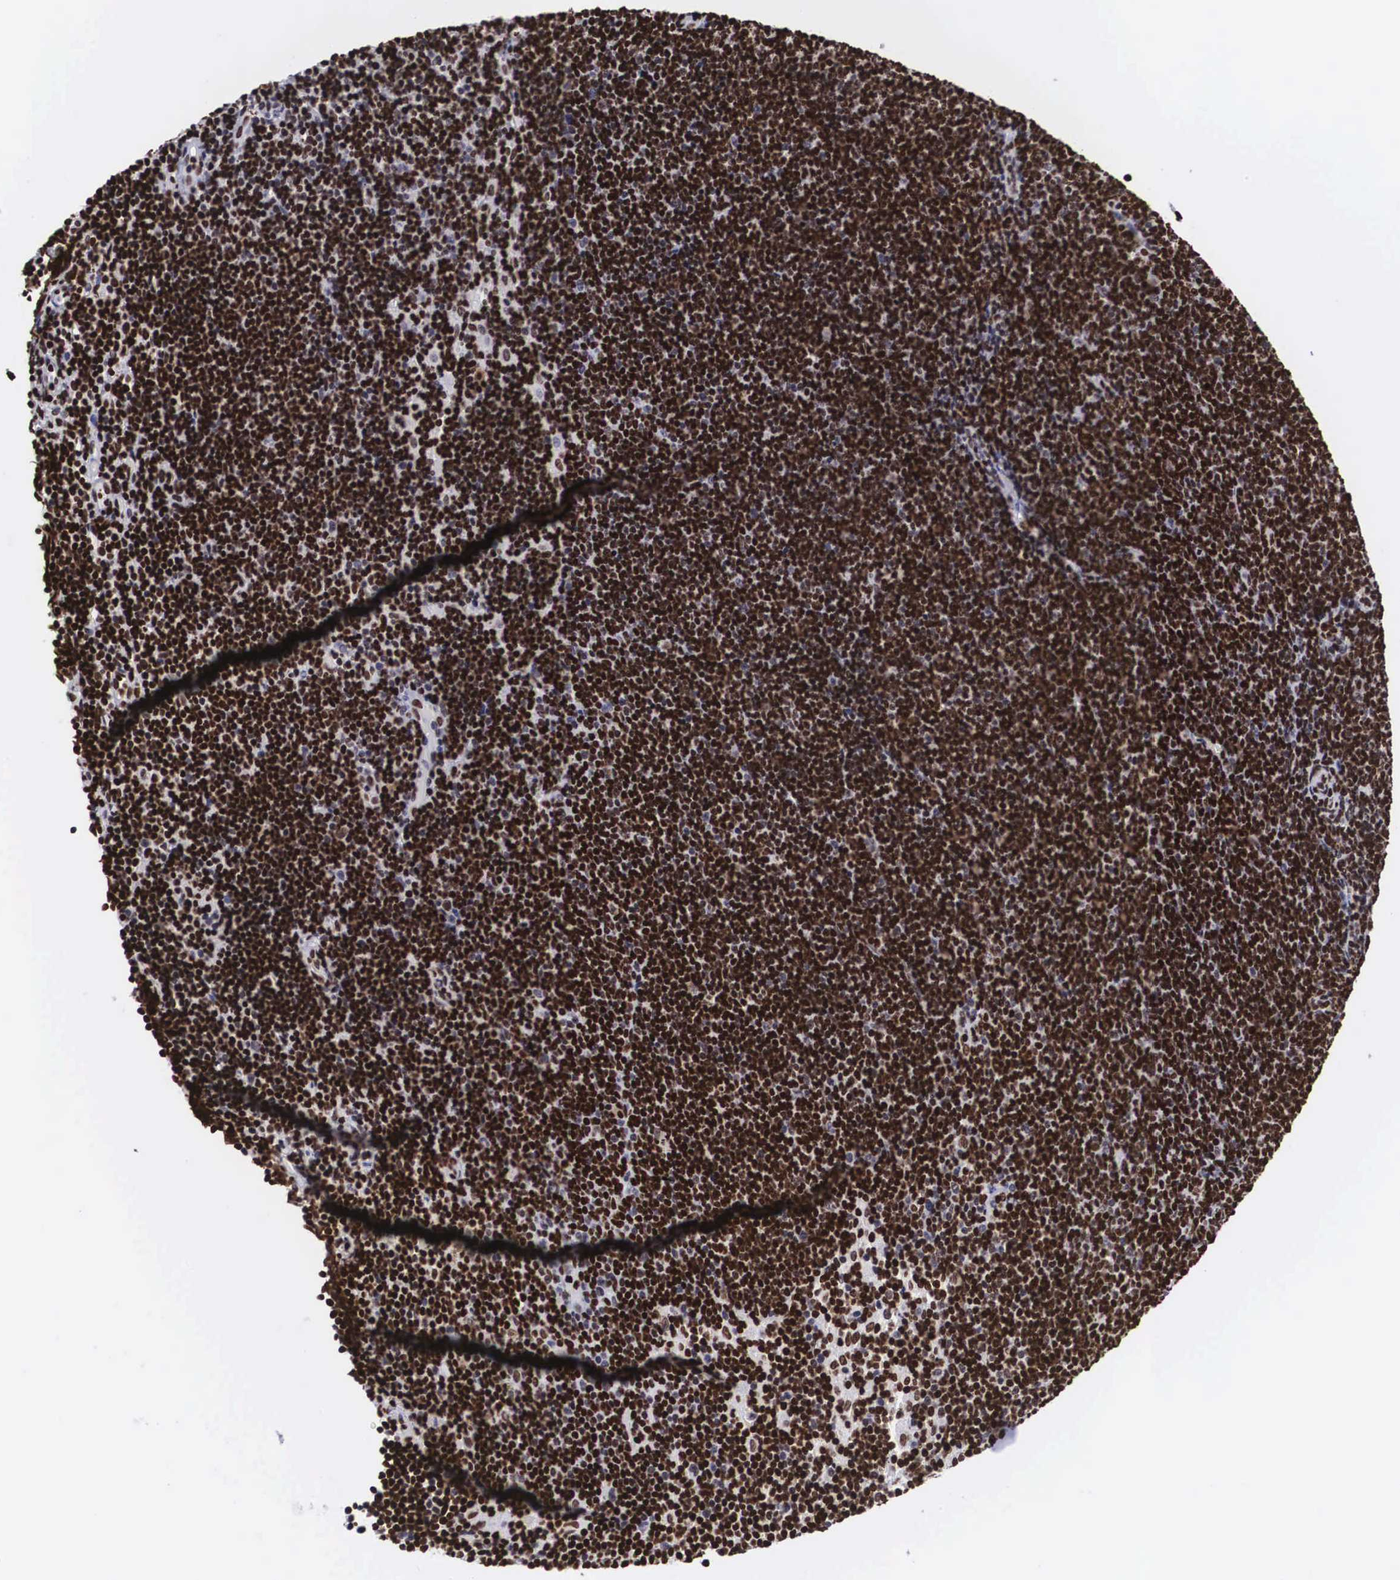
{"staining": {"intensity": "strong", "quantity": ">75%", "location": "nuclear"}, "tissue": "lymphoma", "cell_type": "Tumor cells", "image_type": "cancer", "snomed": [{"axis": "morphology", "description": "Malignant lymphoma, non-Hodgkin's type, Low grade"}, {"axis": "topography", "description": "Lymph node"}], "caption": "Lymphoma tissue demonstrates strong nuclear positivity in approximately >75% of tumor cells, visualized by immunohistochemistry. Immunohistochemistry (ihc) stains the protein in brown and the nuclei are stained blue.", "gene": "MECP2", "patient": {"sex": "female", "age": 51}}